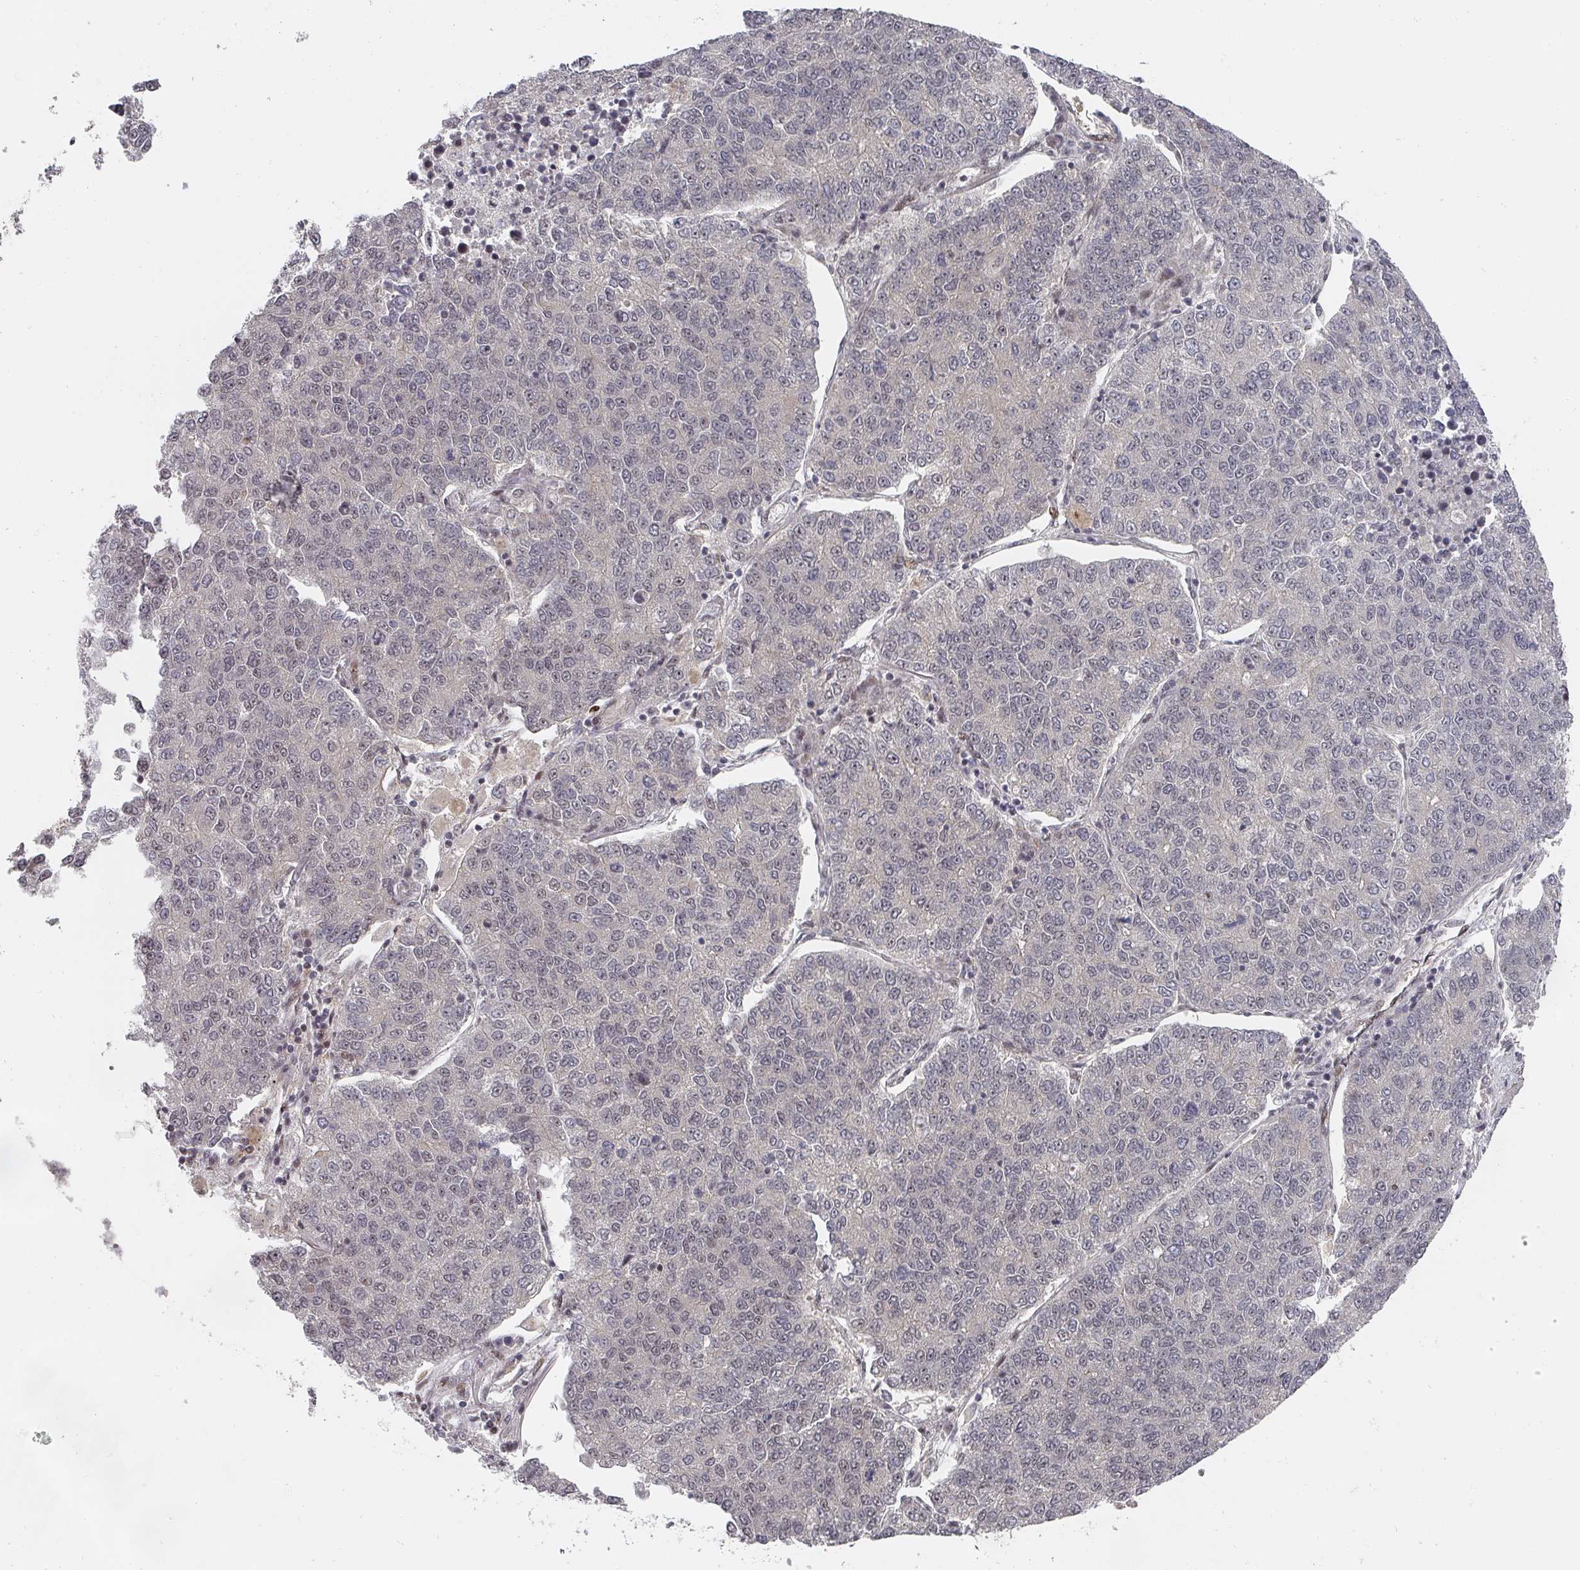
{"staining": {"intensity": "negative", "quantity": "none", "location": "none"}, "tissue": "lung cancer", "cell_type": "Tumor cells", "image_type": "cancer", "snomed": [{"axis": "morphology", "description": "Adenocarcinoma, NOS"}, {"axis": "topography", "description": "Lung"}], "caption": "The histopathology image exhibits no staining of tumor cells in lung cancer (adenocarcinoma). (Immunohistochemistry (ihc), brightfield microscopy, high magnification).", "gene": "KIF1C", "patient": {"sex": "male", "age": 49}}